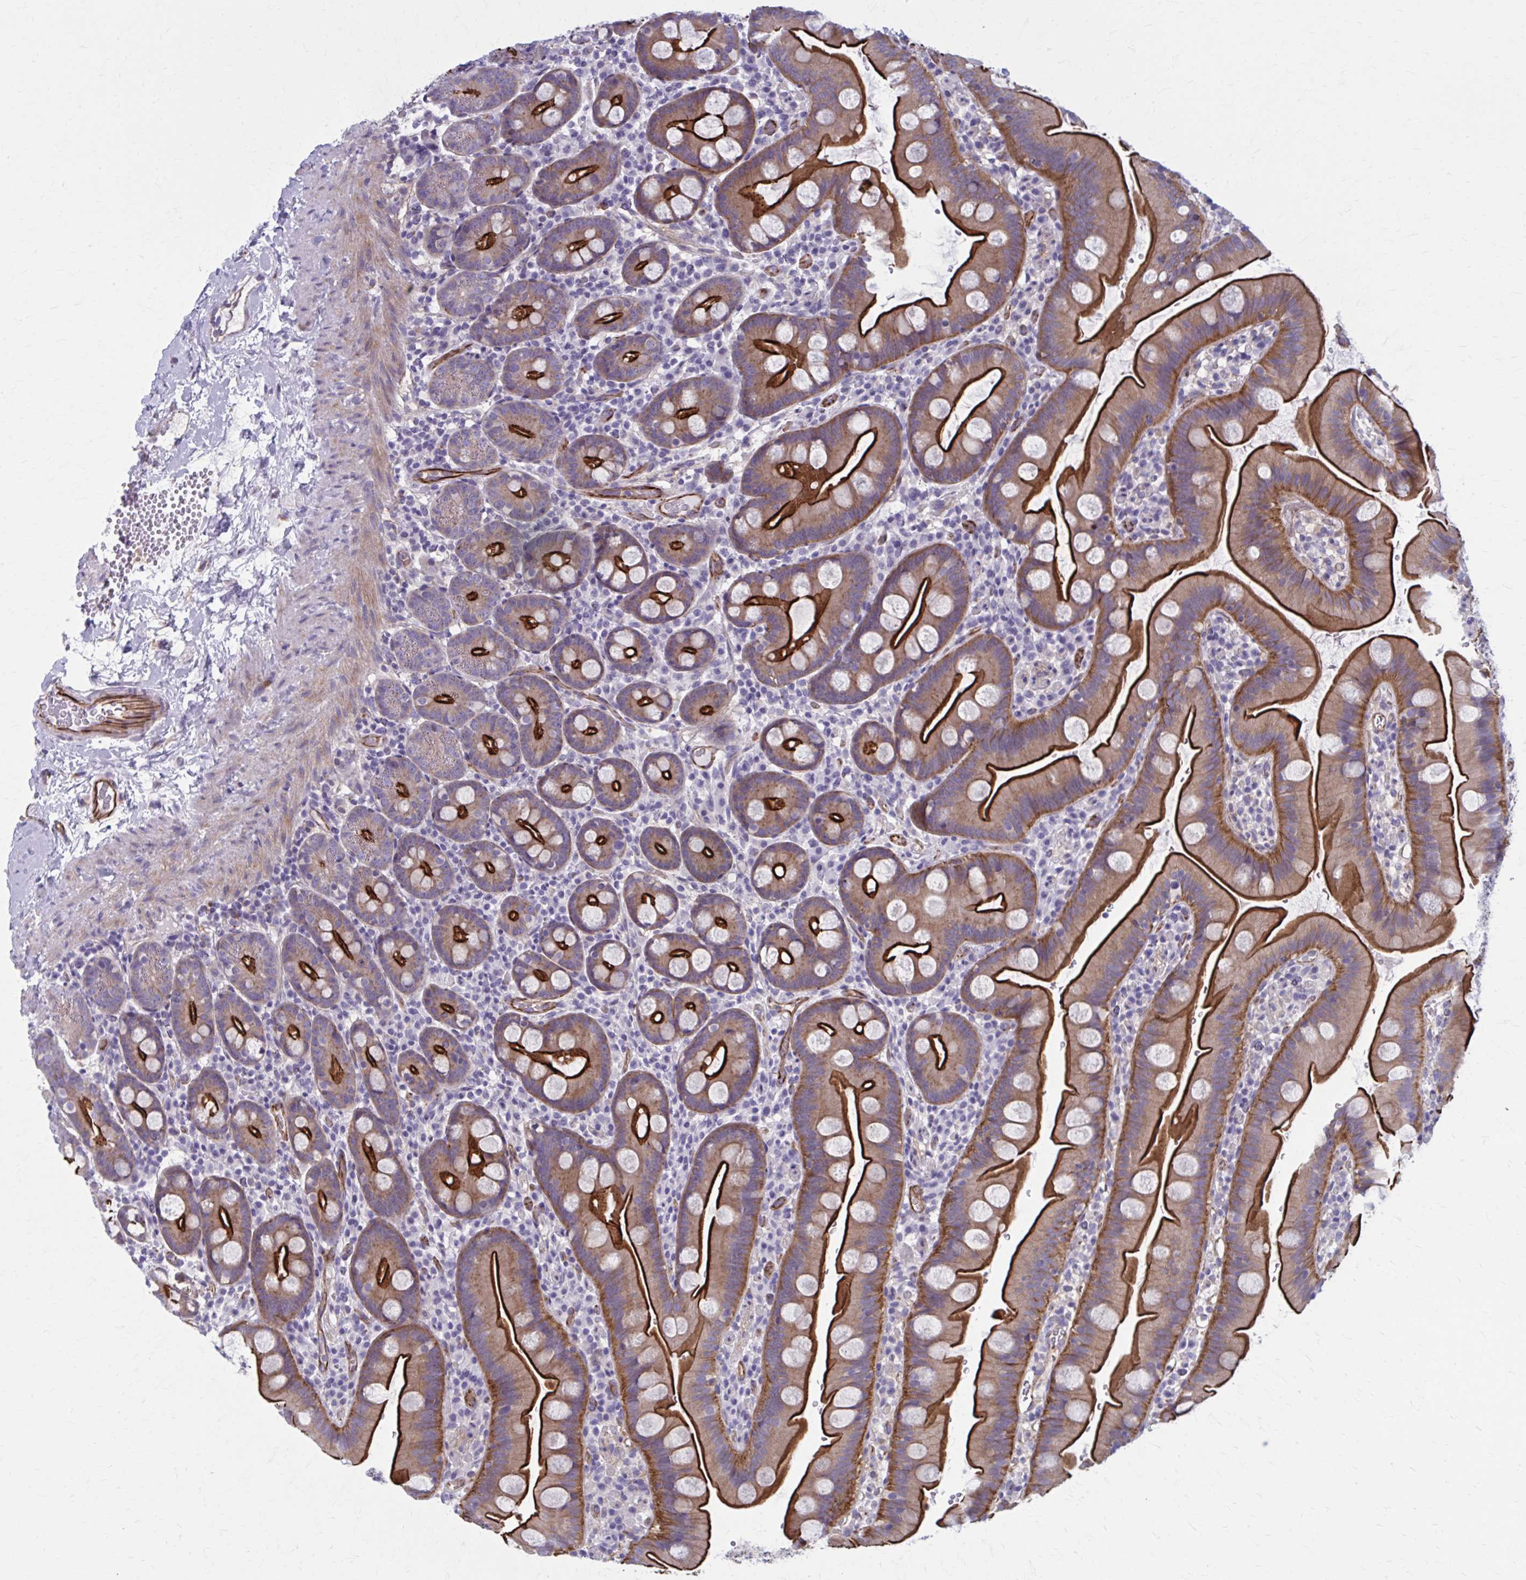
{"staining": {"intensity": "strong", "quantity": ">75%", "location": "cytoplasmic/membranous"}, "tissue": "small intestine", "cell_type": "Glandular cells", "image_type": "normal", "snomed": [{"axis": "morphology", "description": "Normal tissue, NOS"}, {"axis": "topography", "description": "Small intestine"}], "caption": "A high amount of strong cytoplasmic/membranous expression is seen in about >75% of glandular cells in unremarkable small intestine.", "gene": "ZDHHC7", "patient": {"sex": "female", "age": 68}}